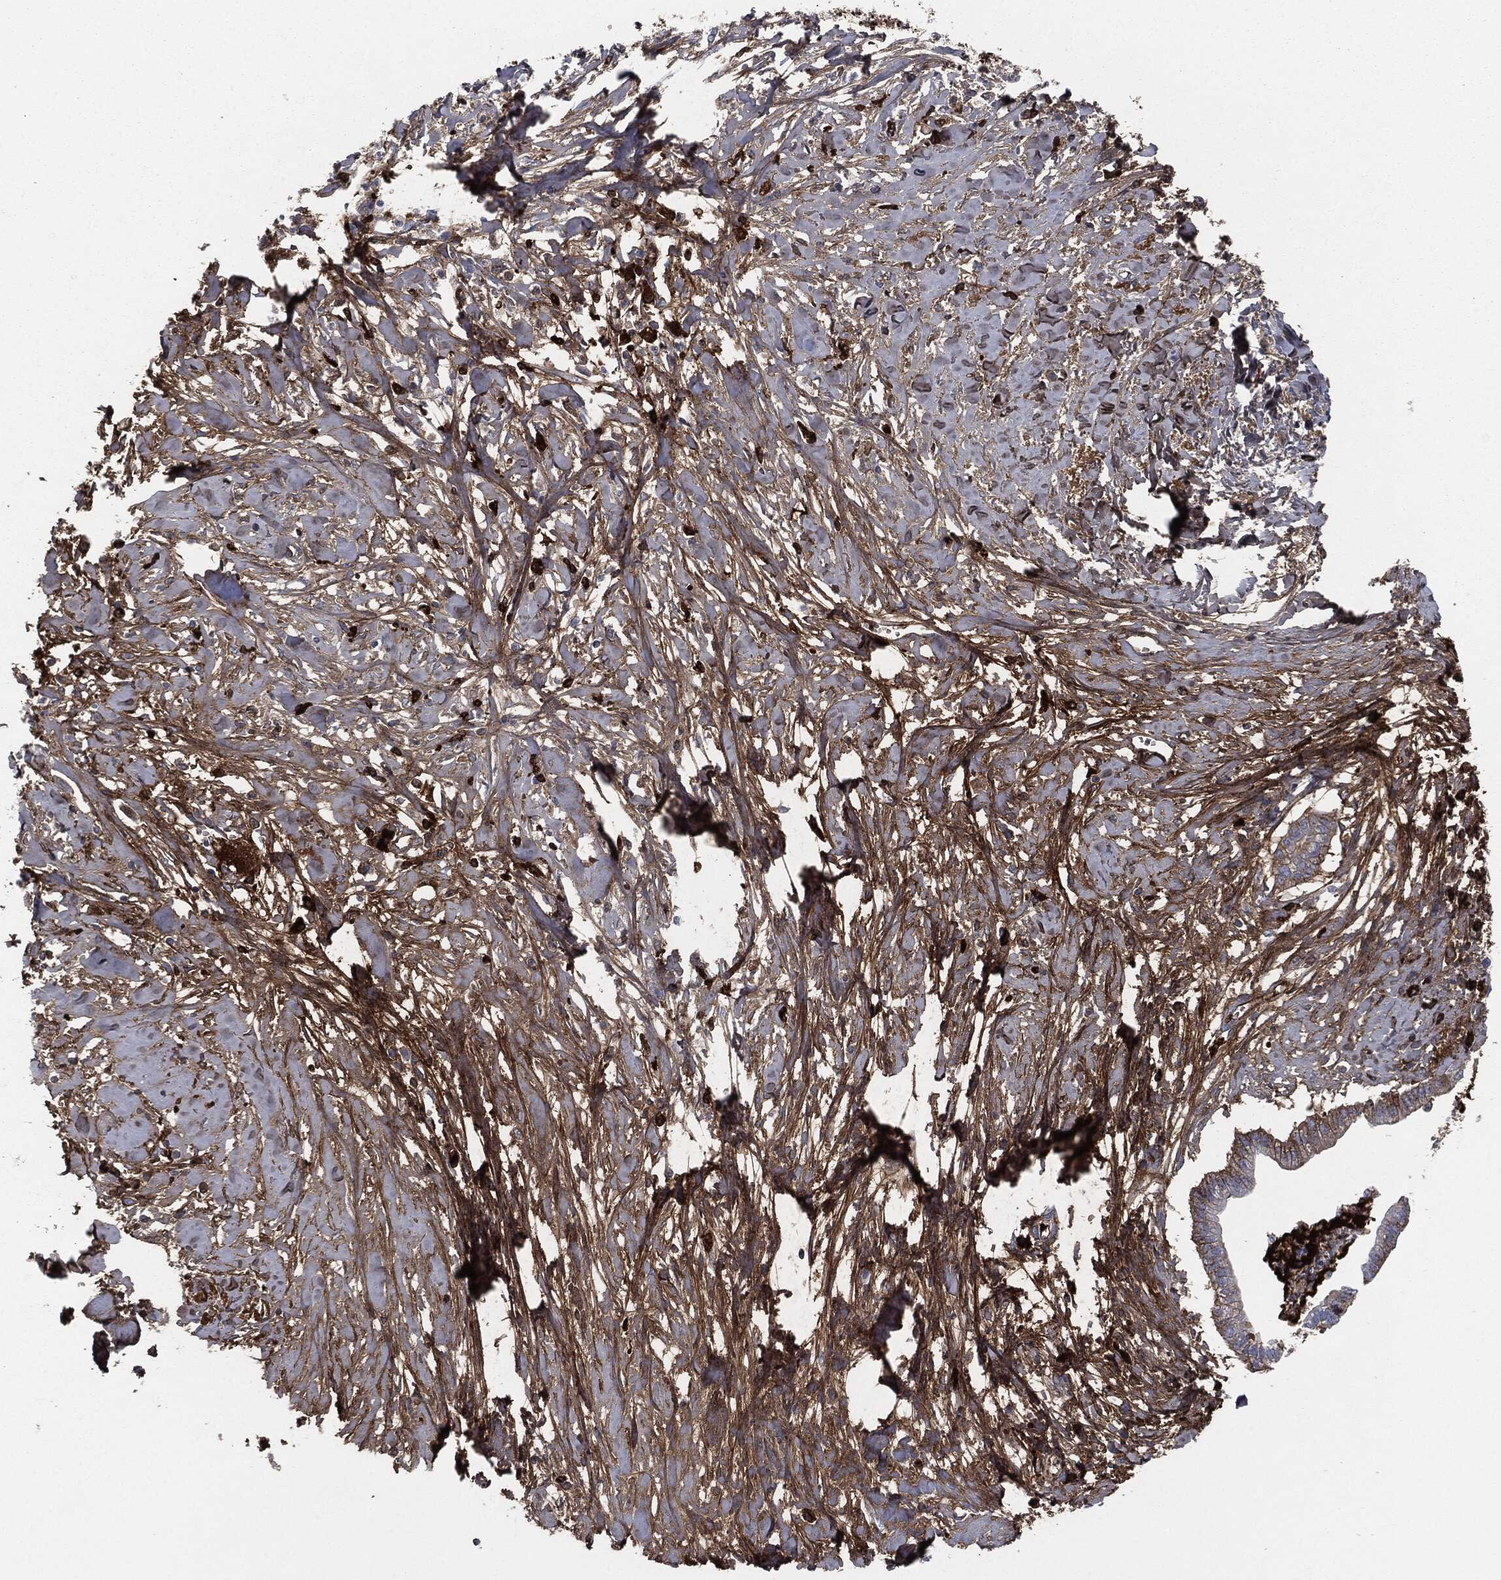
{"staining": {"intensity": "strong", "quantity": "<25%", "location": "cytoplasmic/membranous"}, "tissue": "pancreatic cancer", "cell_type": "Tumor cells", "image_type": "cancer", "snomed": [{"axis": "morphology", "description": "Normal tissue, NOS"}, {"axis": "morphology", "description": "Adenocarcinoma, NOS"}, {"axis": "topography", "description": "Pancreas"}], "caption": "Brown immunohistochemical staining in pancreatic cancer displays strong cytoplasmic/membranous positivity in about <25% of tumor cells.", "gene": "APOB", "patient": {"sex": "female", "age": 58}}